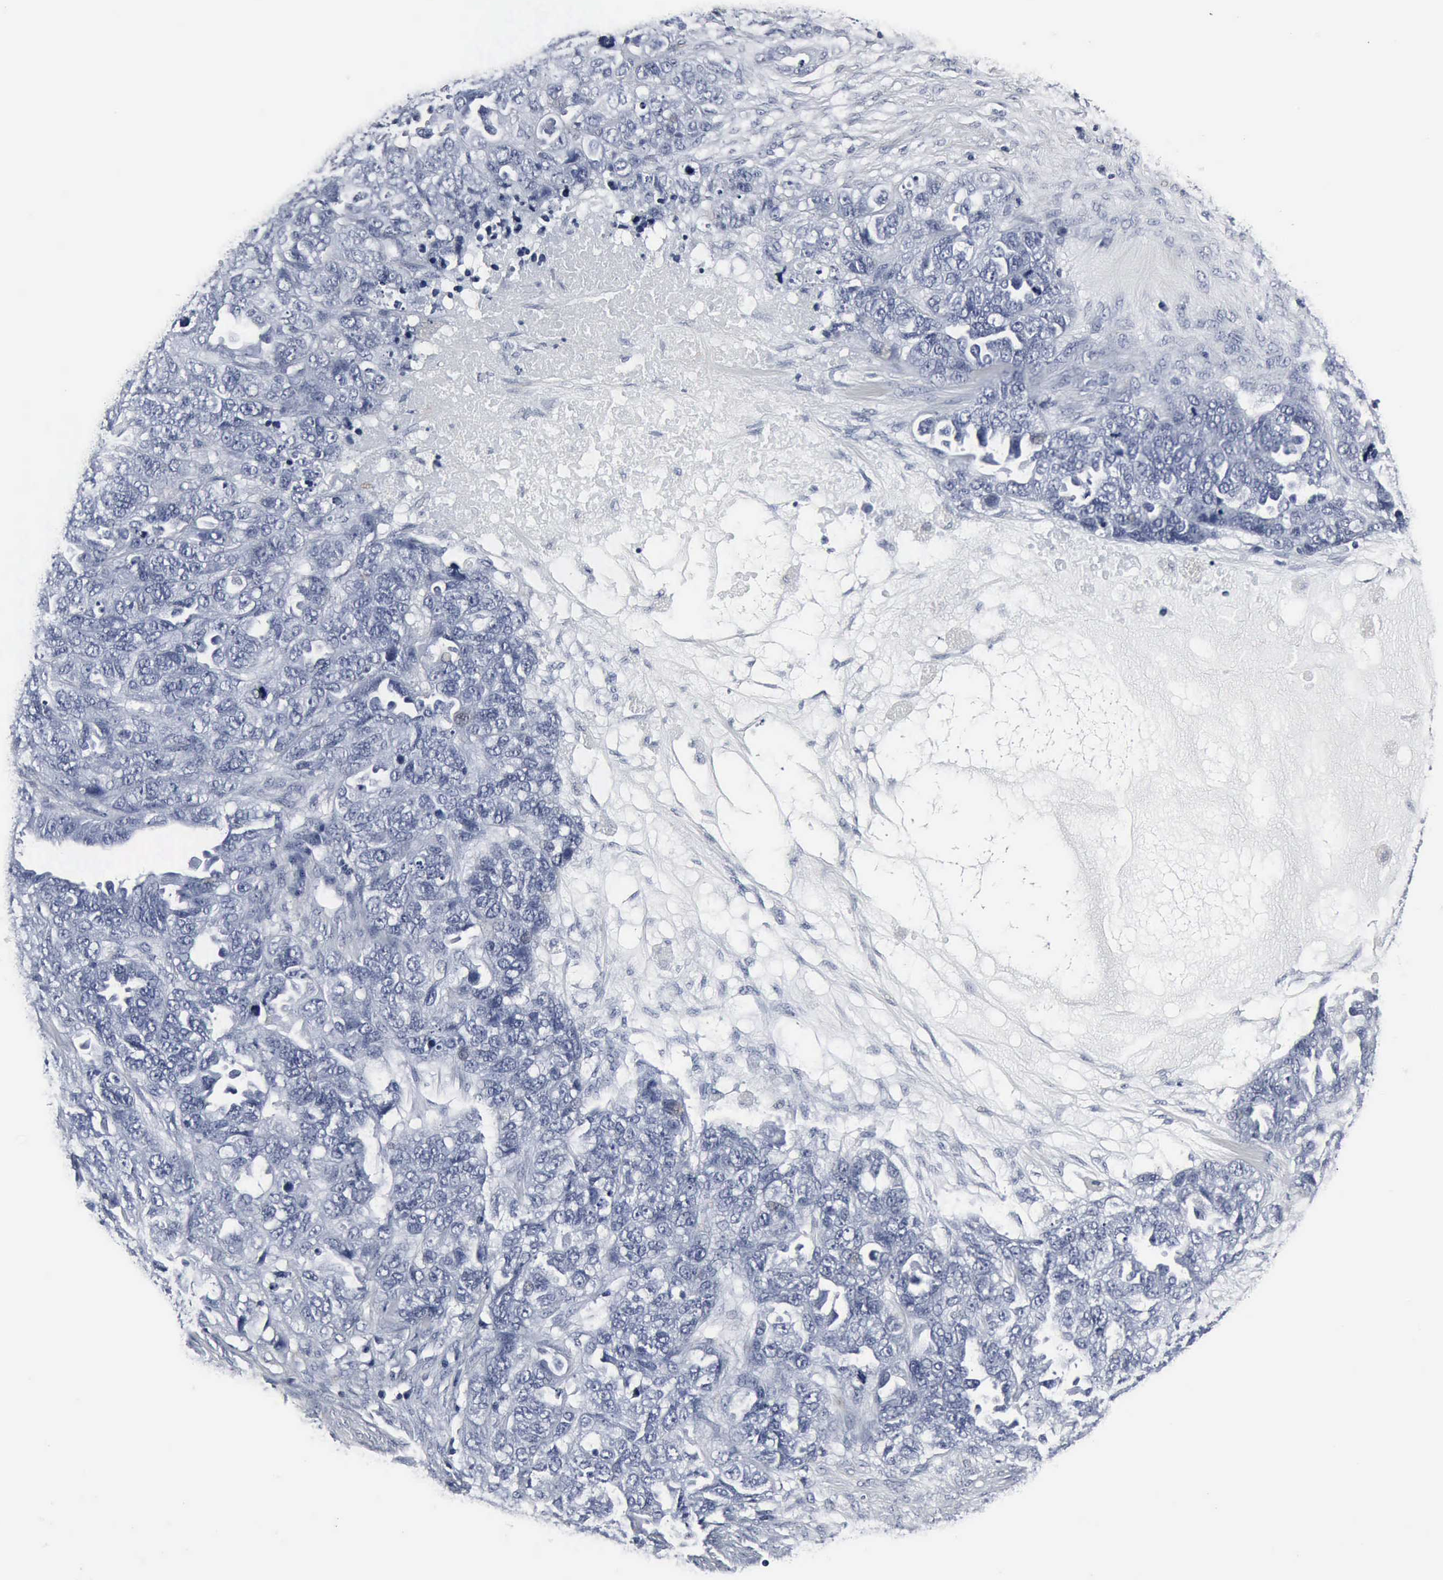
{"staining": {"intensity": "negative", "quantity": "none", "location": "none"}, "tissue": "ovarian cancer", "cell_type": "Tumor cells", "image_type": "cancer", "snomed": [{"axis": "morphology", "description": "Cystadenocarcinoma, serous, NOS"}, {"axis": "topography", "description": "Ovary"}], "caption": "High magnification brightfield microscopy of ovarian serous cystadenocarcinoma stained with DAB (3,3'-diaminobenzidine) (brown) and counterstained with hematoxylin (blue): tumor cells show no significant expression.", "gene": "SNAP25", "patient": {"sex": "female", "age": 82}}